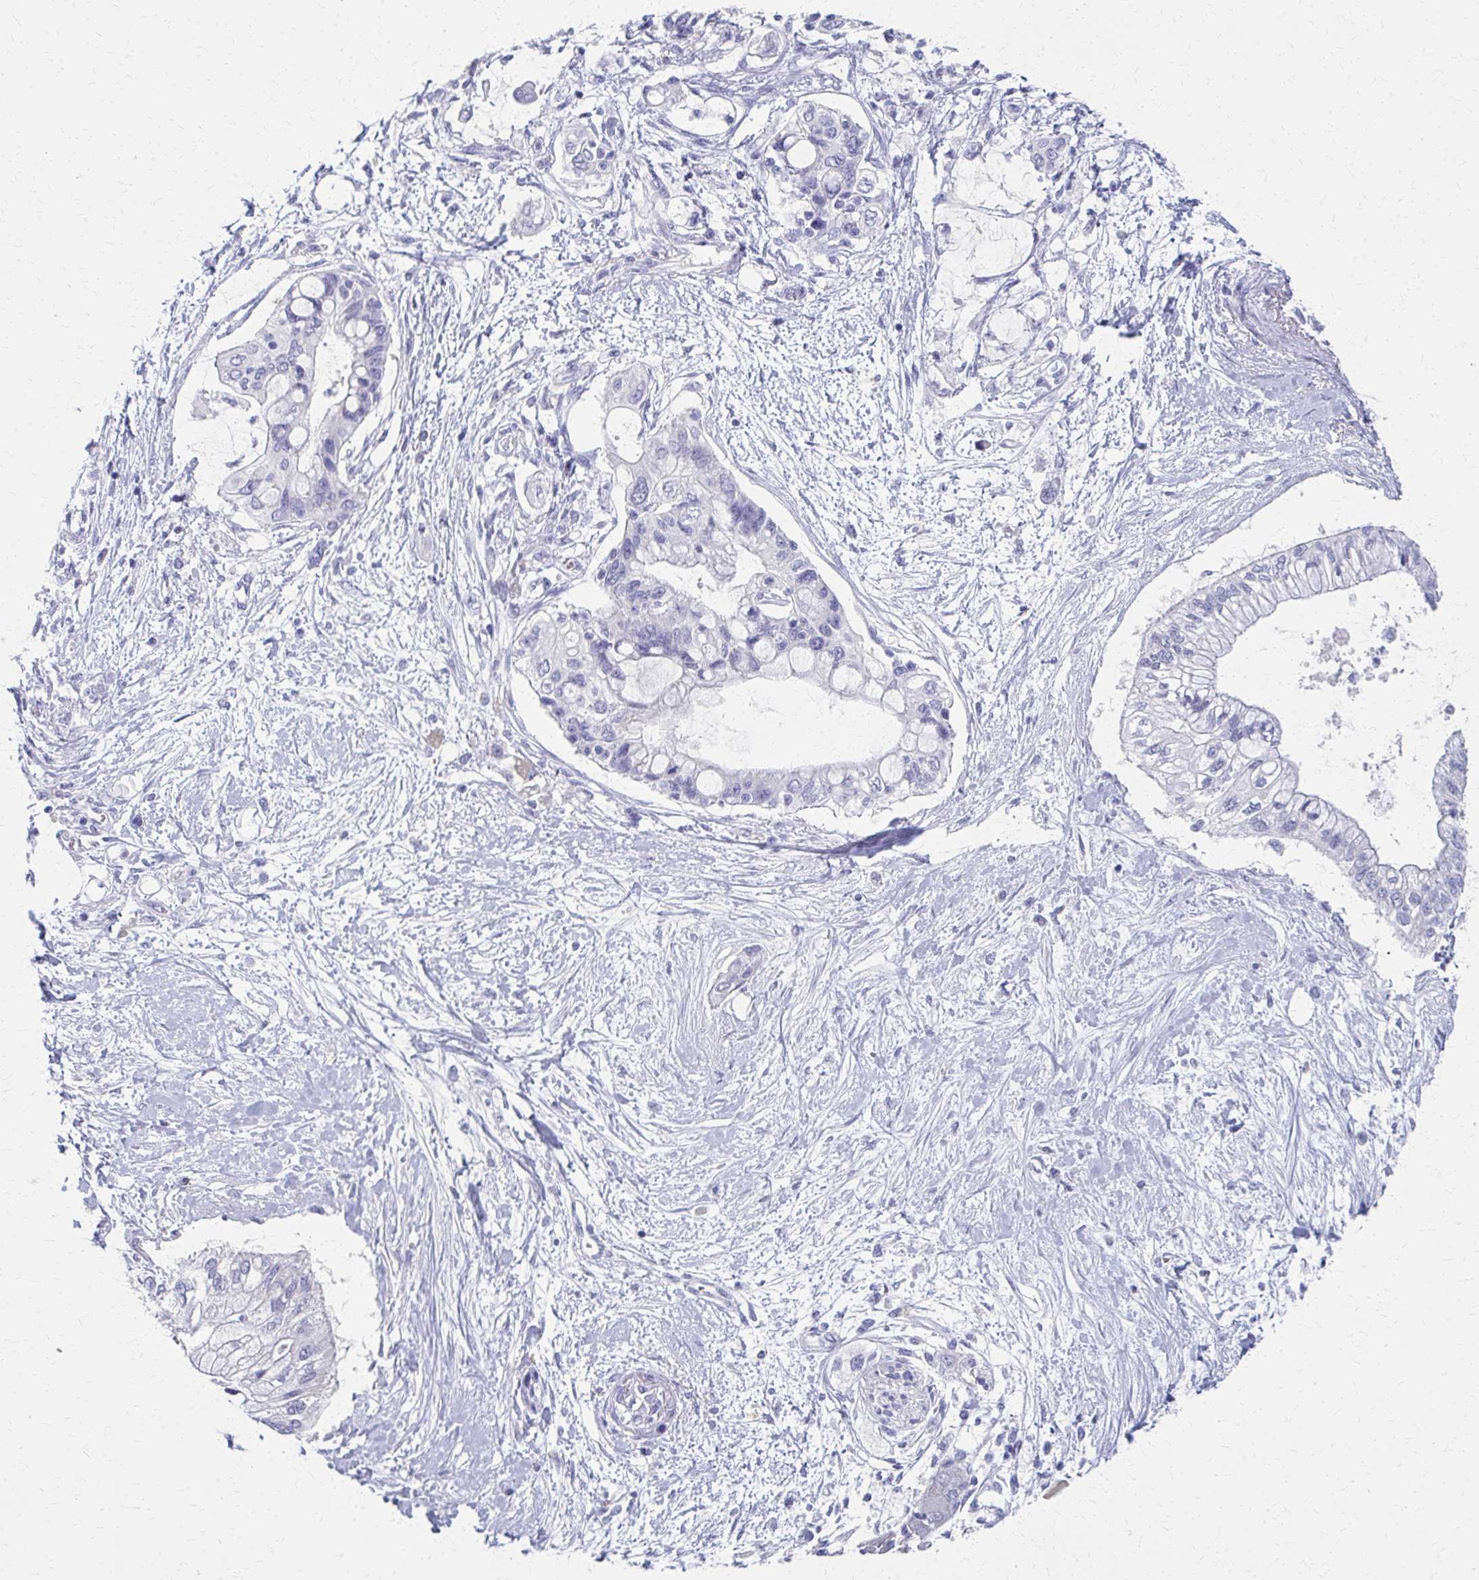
{"staining": {"intensity": "negative", "quantity": "none", "location": "none"}, "tissue": "pancreatic cancer", "cell_type": "Tumor cells", "image_type": "cancer", "snomed": [{"axis": "morphology", "description": "Adenocarcinoma, NOS"}, {"axis": "topography", "description": "Pancreas"}], "caption": "Immunohistochemistry photomicrograph of pancreatic cancer (adenocarcinoma) stained for a protein (brown), which exhibits no expression in tumor cells. Nuclei are stained in blue.", "gene": "MS4A2", "patient": {"sex": "female", "age": 77}}